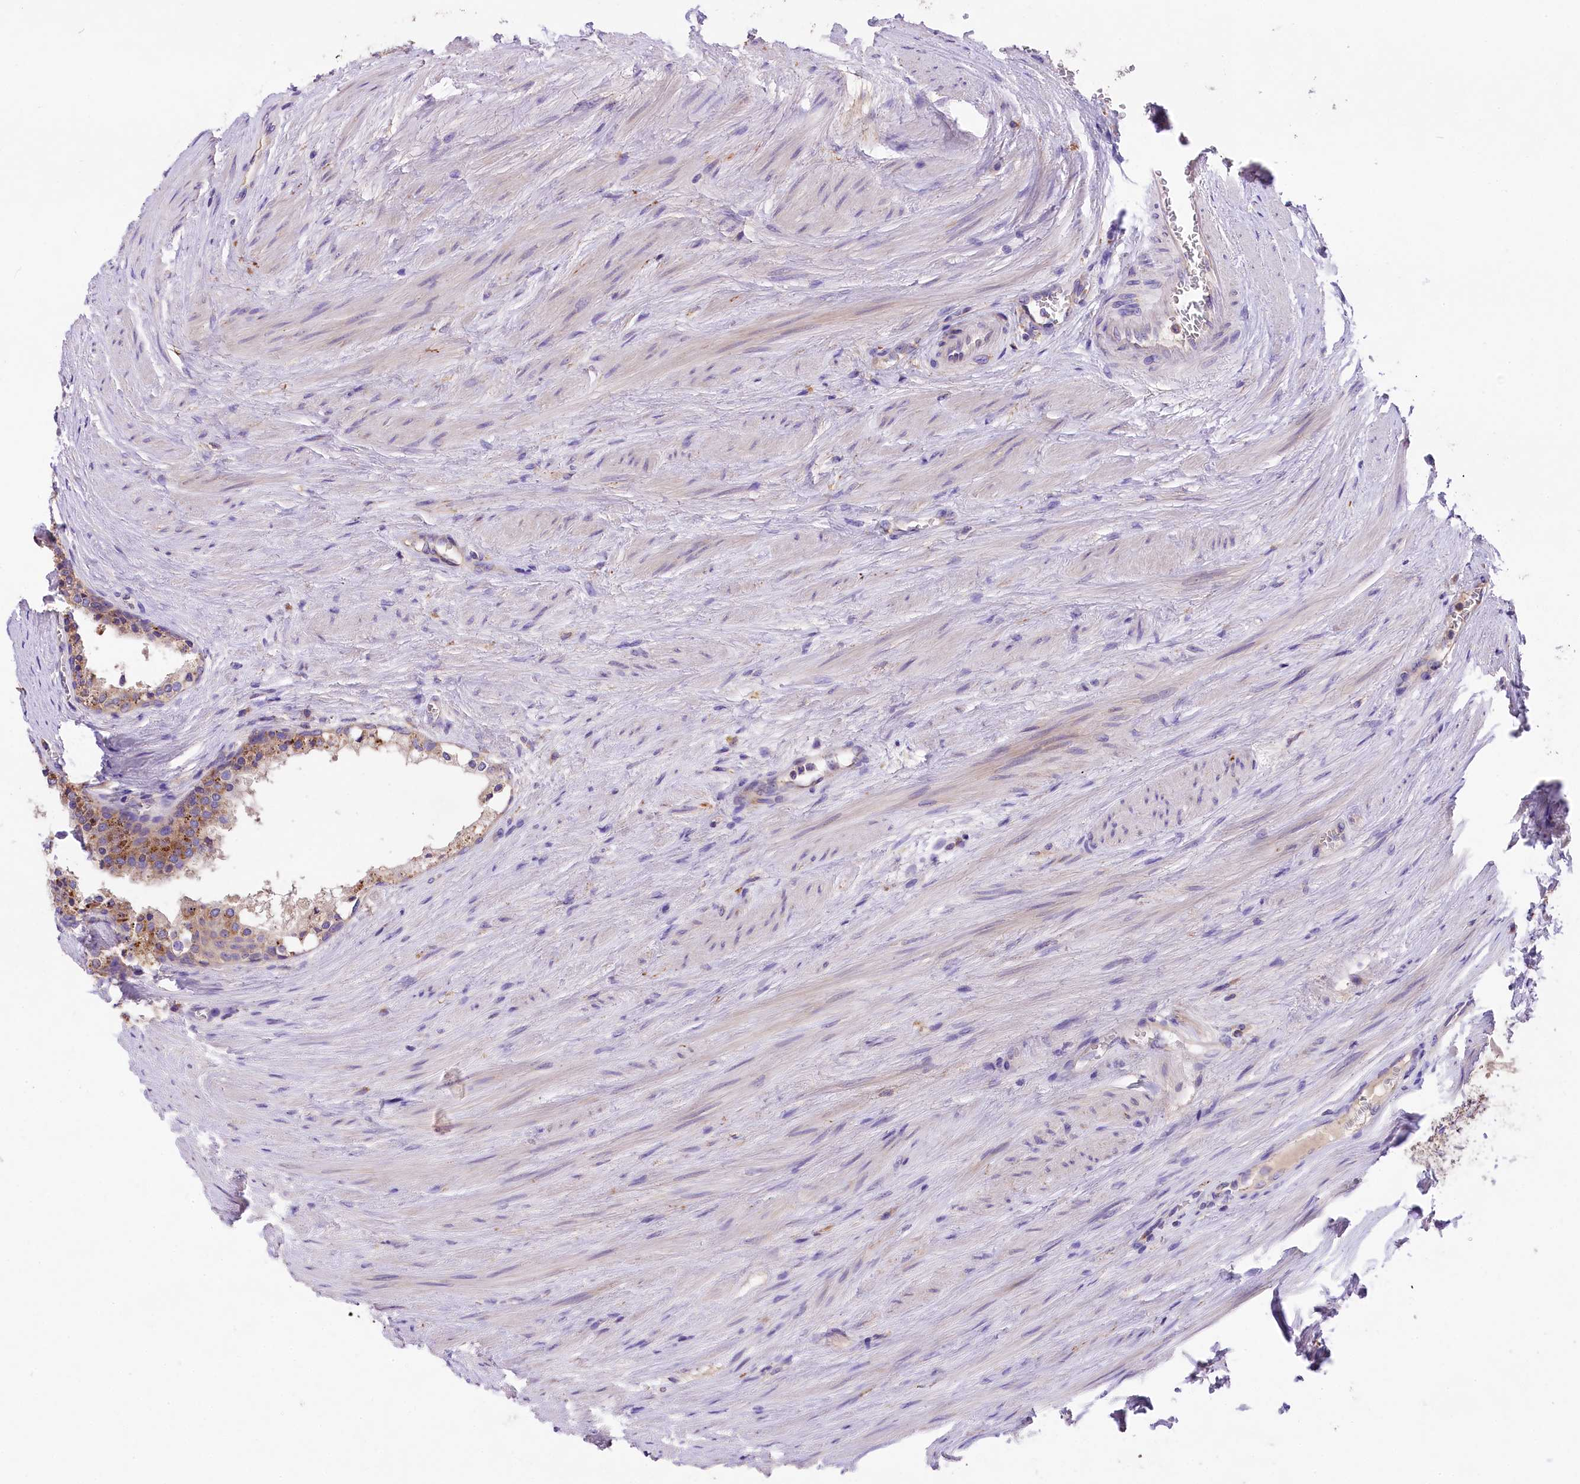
{"staining": {"intensity": "moderate", "quantity": ">75%", "location": "cytoplasmic/membranous"}, "tissue": "prostate cancer", "cell_type": "Tumor cells", "image_type": "cancer", "snomed": [{"axis": "morphology", "description": "Adenocarcinoma, High grade"}, {"axis": "topography", "description": "Prostate"}], "caption": "An immunohistochemistry micrograph of neoplastic tissue is shown. Protein staining in brown shows moderate cytoplasmic/membranous positivity in prostate cancer within tumor cells. (Brightfield microscopy of DAB IHC at high magnification).", "gene": "PEMT", "patient": {"sex": "male", "age": 56}}